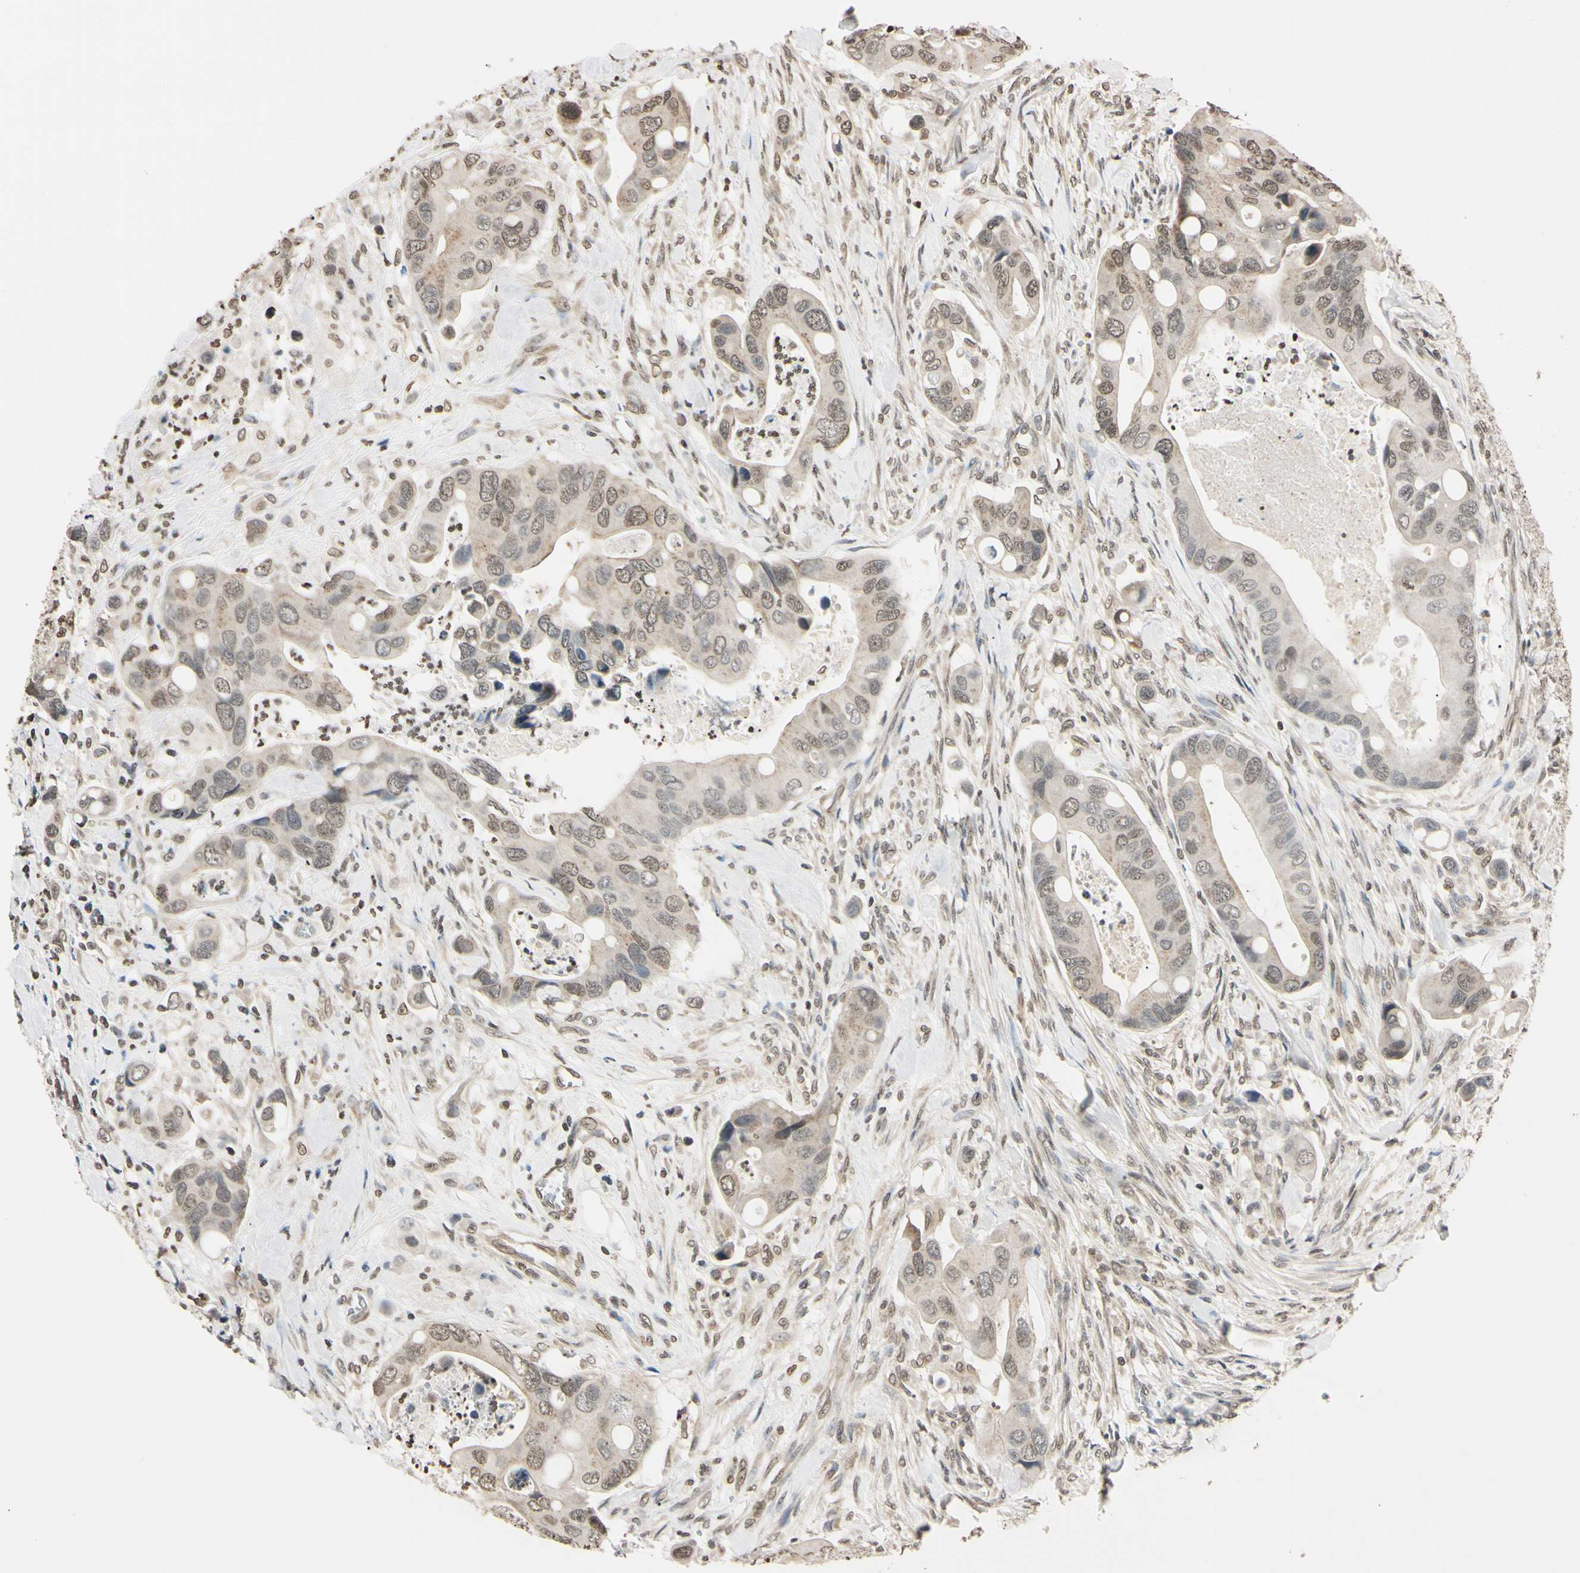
{"staining": {"intensity": "weak", "quantity": "25%-75%", "location": "nuclear"}, "tissue": "colorectal cancer", "cell_type": "Tumor cells", "image_type": "cancer", "snomed": [{"axis": "morphology", "description": "Adenocarcinoma, NOS"}, {"axis": "topography", "description": "Rectum"}], "caption": "A photomicrograph of colorectal cancer stained for a protein displays weak nuclear brown staining in tumor cells.", "gene": "CDC45", "patient": {"sex": "female", "age": 57}}